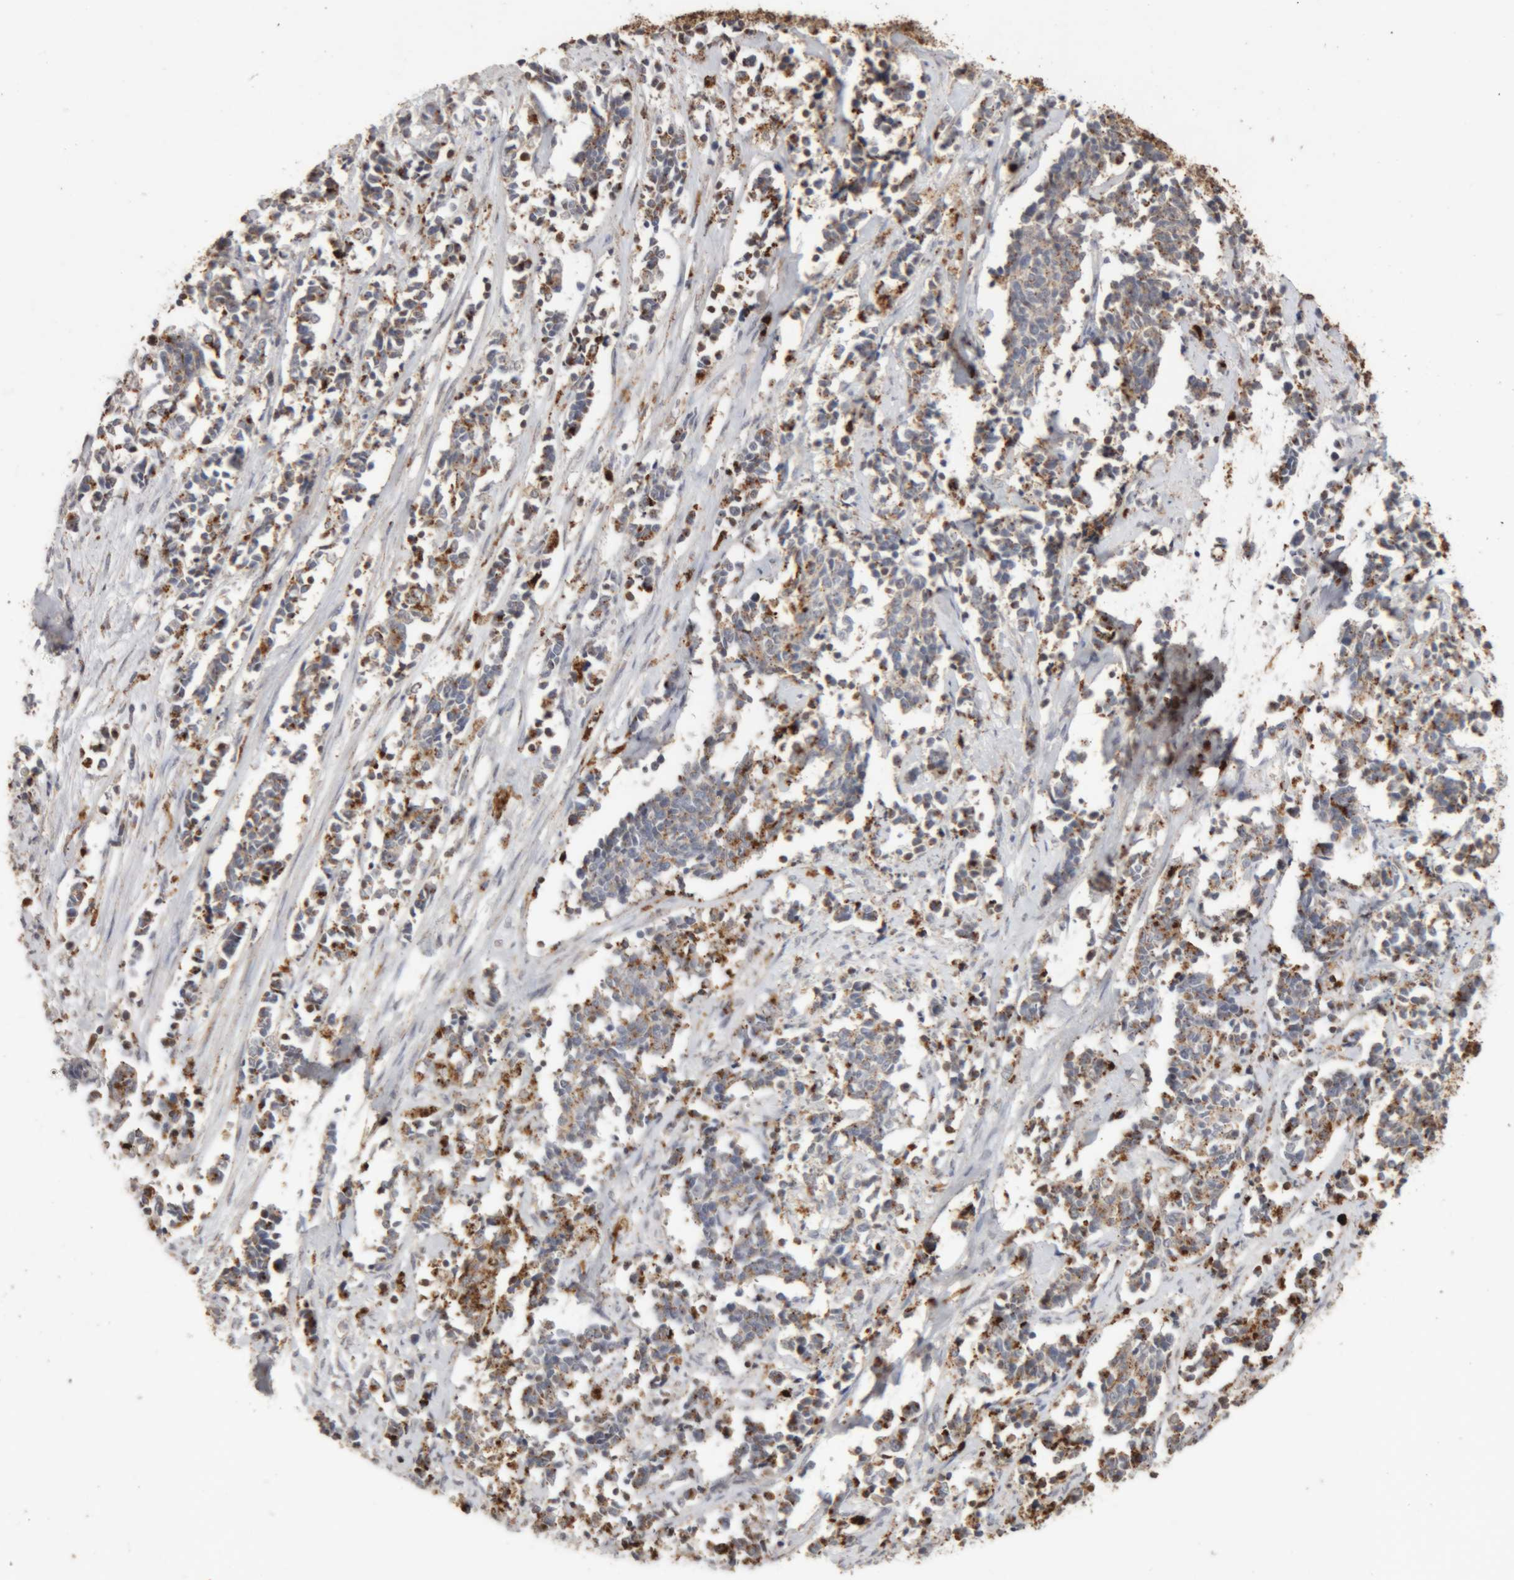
{"staining": {"intensity": "moderate", "quantity": "<25%", "location": "cytoplasmic/membranous"}, "tissue": "cervical cancer", "cell_type": "Tumor cells", "image_type": "cancer", "snomed": [{"axis": "morphology", "description": "Squamous cell carcinoma, NOS"}, {"axis": "topography", "description": "Cervix"}], "caption": "A photomicrograph of human cervical squamous cell carcinoma stained for a protein displays moderate cytoplasmic/membranous brown staining in tumor cells.", "gene": "ARSA", "patient": {"sex": "female", "age": 35}}